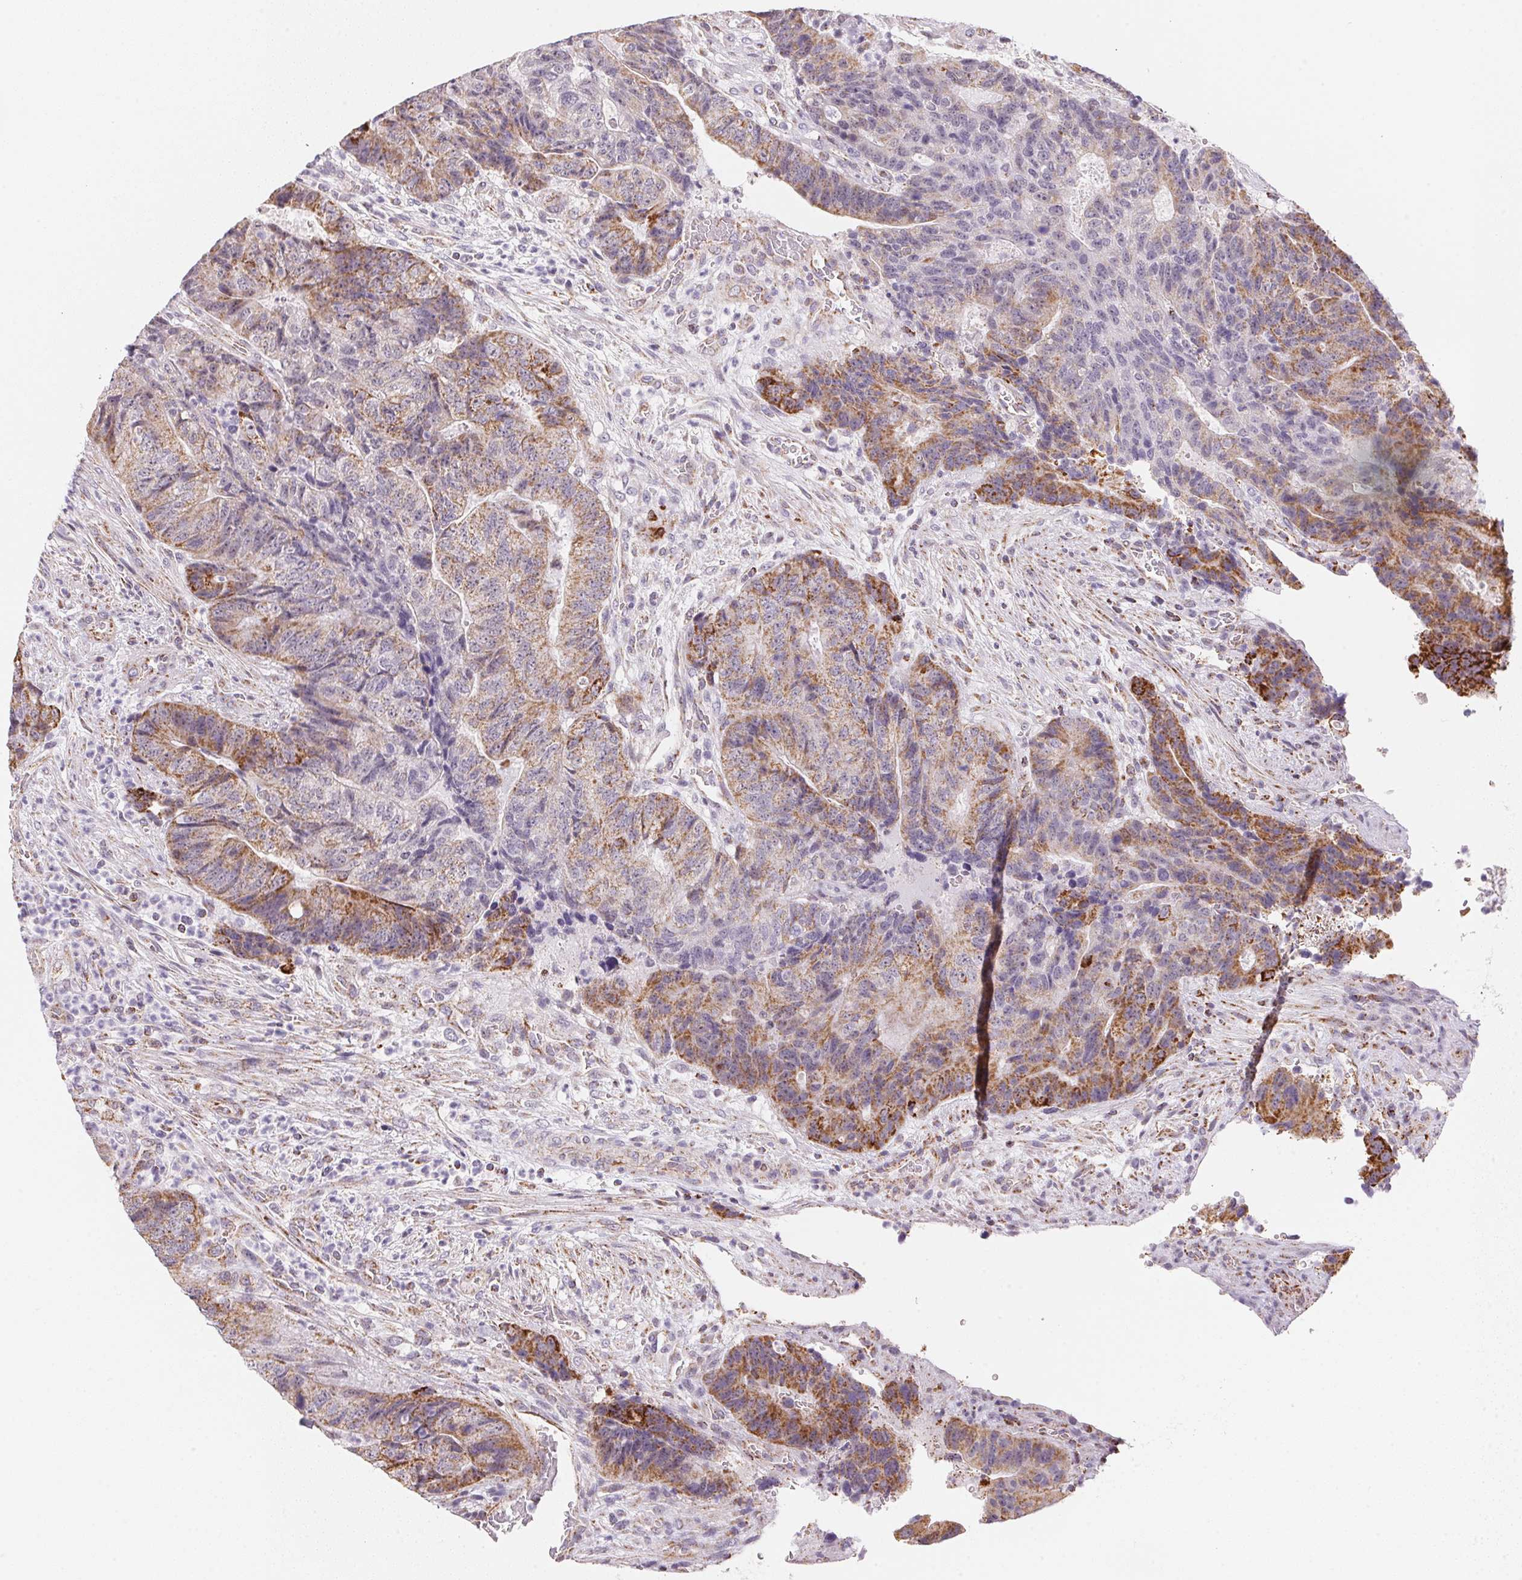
{"staining": {"intensity": "moderate", "quantity": "25%-75%", "location": "cytoplasmic/membranous"}, "tissue": "colorectal cancer", "cell_type": "Tumor cells", "image_type": "cancer", "snomed": [{"axis": "morphology", "description": "Normal tissue, NOS"}, {"axis": "morphology", "description": "Adenocarcinoma, NOS"}, {"axis": "topography", "description": "Colon"}], "caption": "A histopathology image of colorectal adenocarcinoma stained for a protein exhibits moderate cytoplasmic/membranous brown staining in tumor cells. (DAB (3,3'-diaminobenzidine) IHC, brown staining for protein, blue staining for nuclei).", "gene": "GIPC2", "patient": {"sex": "female", "age": 48}}